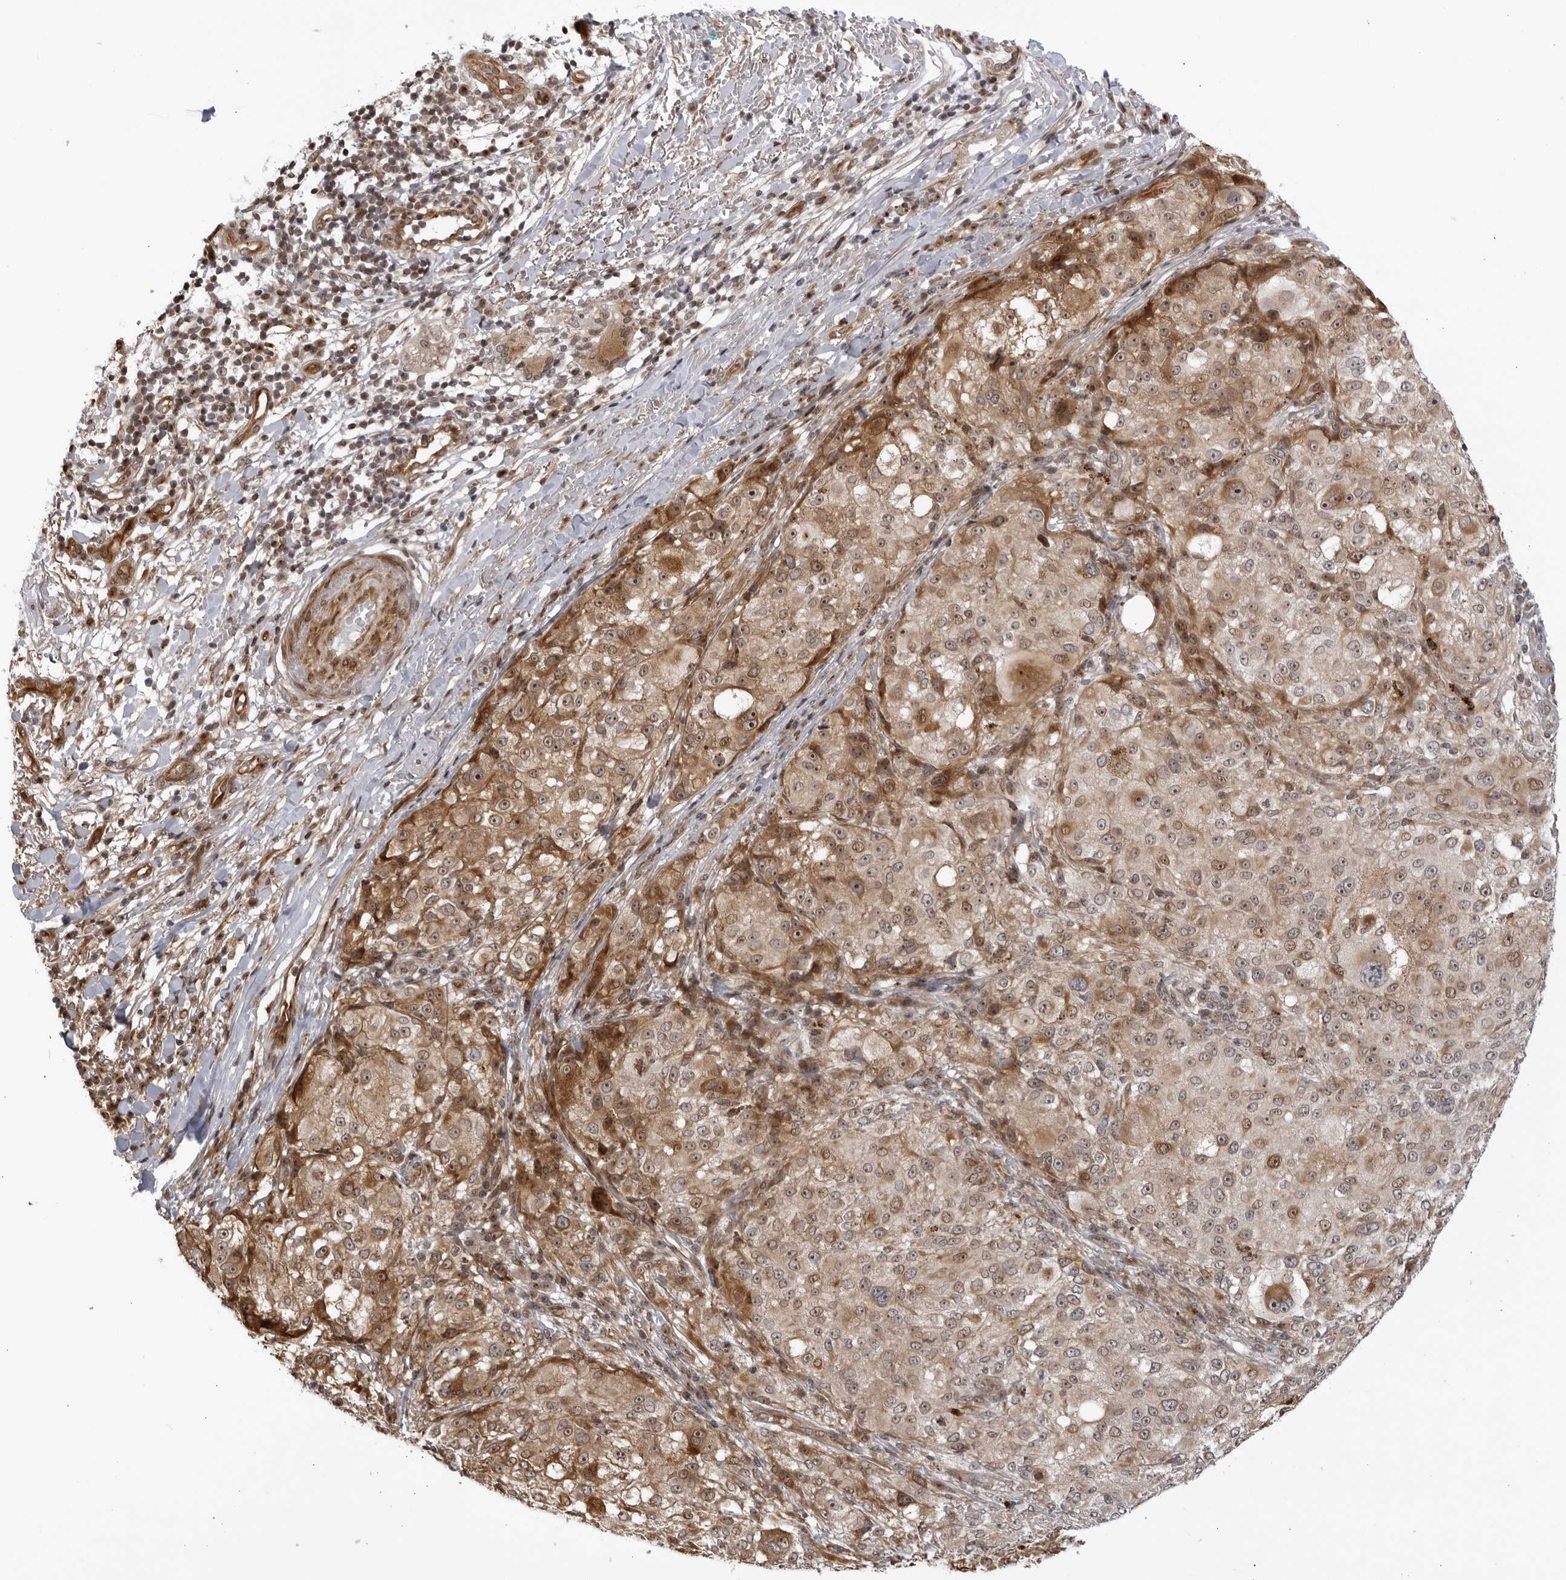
{"staining": {"intensity": "moderate", "quantity": "25%-75%", "location": "cytoplasmic/membranous,nuclear"}, "tissue": "melanoma", "cell_type": "Tumor cells", "image_type": "cancer", "snomed": [{"axis": "morphology", "description": "Necrosis, NOS"}, {"axis": "morphology", "description": "Malignant melanoma, NOS"}, {"axis": "topography", "description": "Skin"}], "caption": "Protein staining by immunohistochemistry (IHC) displays moderate cytoplasmic/membranous and nuclear staining in approximately 25%-75% of tumor cells in melanoma.", "gene": "CNBD1", "patient": {"sex": "female", "age": 87}}